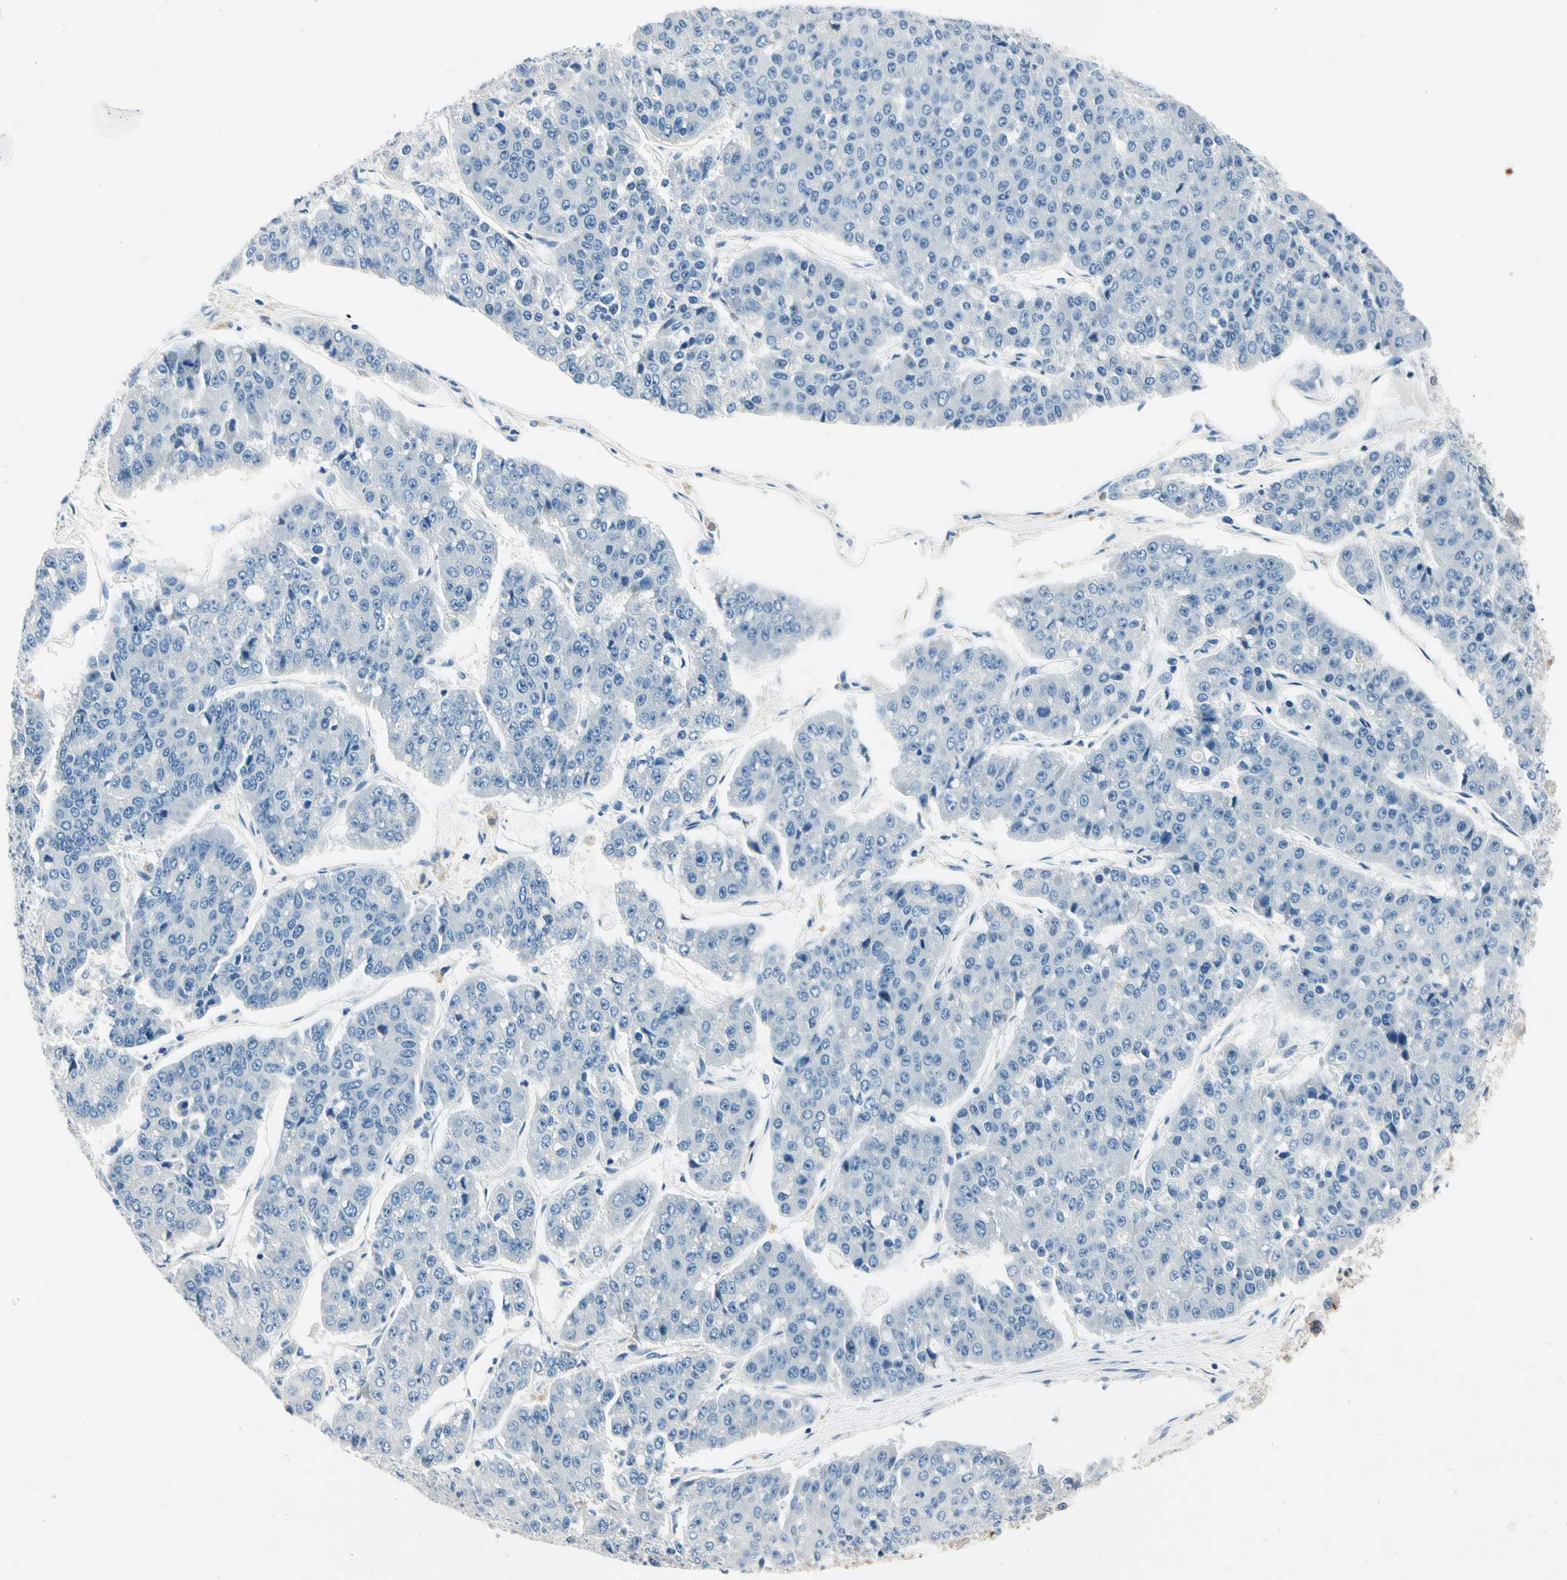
{"staining": {"intensity": "negative", "quantity": "none", "location": "none"}, "tissue": "pancreatic cancer", "cell_type": "Tumor cells", "image_type": "cancer", "snomed": [{"axis": "morphology", "description": "Adenocarcinoma, NOS"}, {"axis": "topography", "description": "Pancreas"}], "caption": "Immunohistochemical staining of pancreatic cancer shows no significant staining in tumor cells.", "gene": "TGFBR3", "patient": {"sex": "male", "age": 50}}